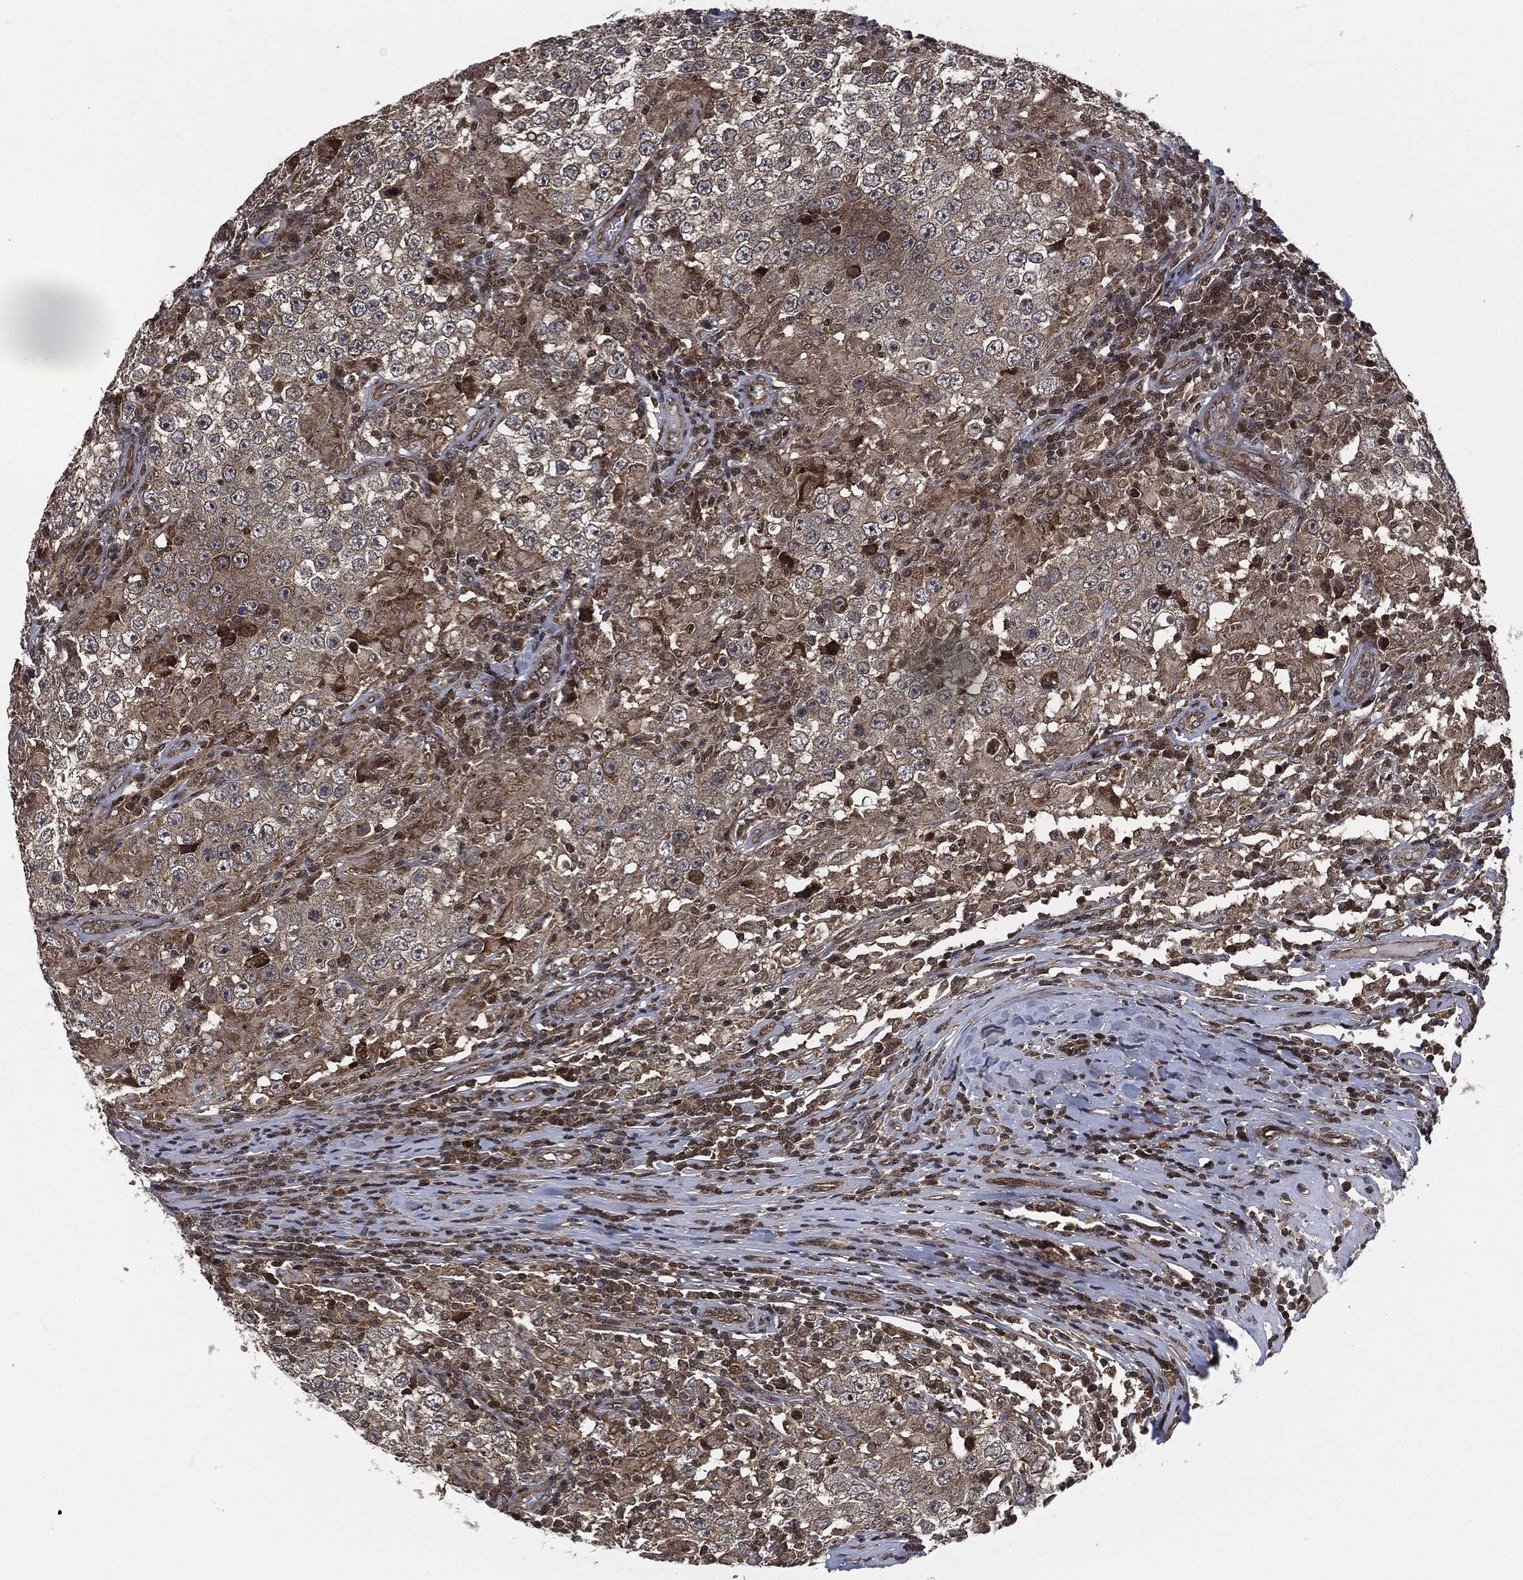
{"staining": {"intensity": "moderate", "quantity": "<25%", "location": "cytoplasmic/membranous"}, "tissue": "testis cancer", "cell_type": "Tumor cells", "image_type": "cancer", "snomed": [{"axis": "morphology", "description": "Seminoma, NOS"}, {"axis": "morphology", "description": "Carcinoma, Embryonal, NOS"}, {"axis": "topography", "description": "Testis"}], "caption": "A photomicrograph showing moderate cytoplasmic/membranous positivity in about <25% of tumor cells in testis cancer, as visualized by brown immunohistochemical staining.", "gene": "HRAS", "patient": {"sex": "male", "age": 41}}